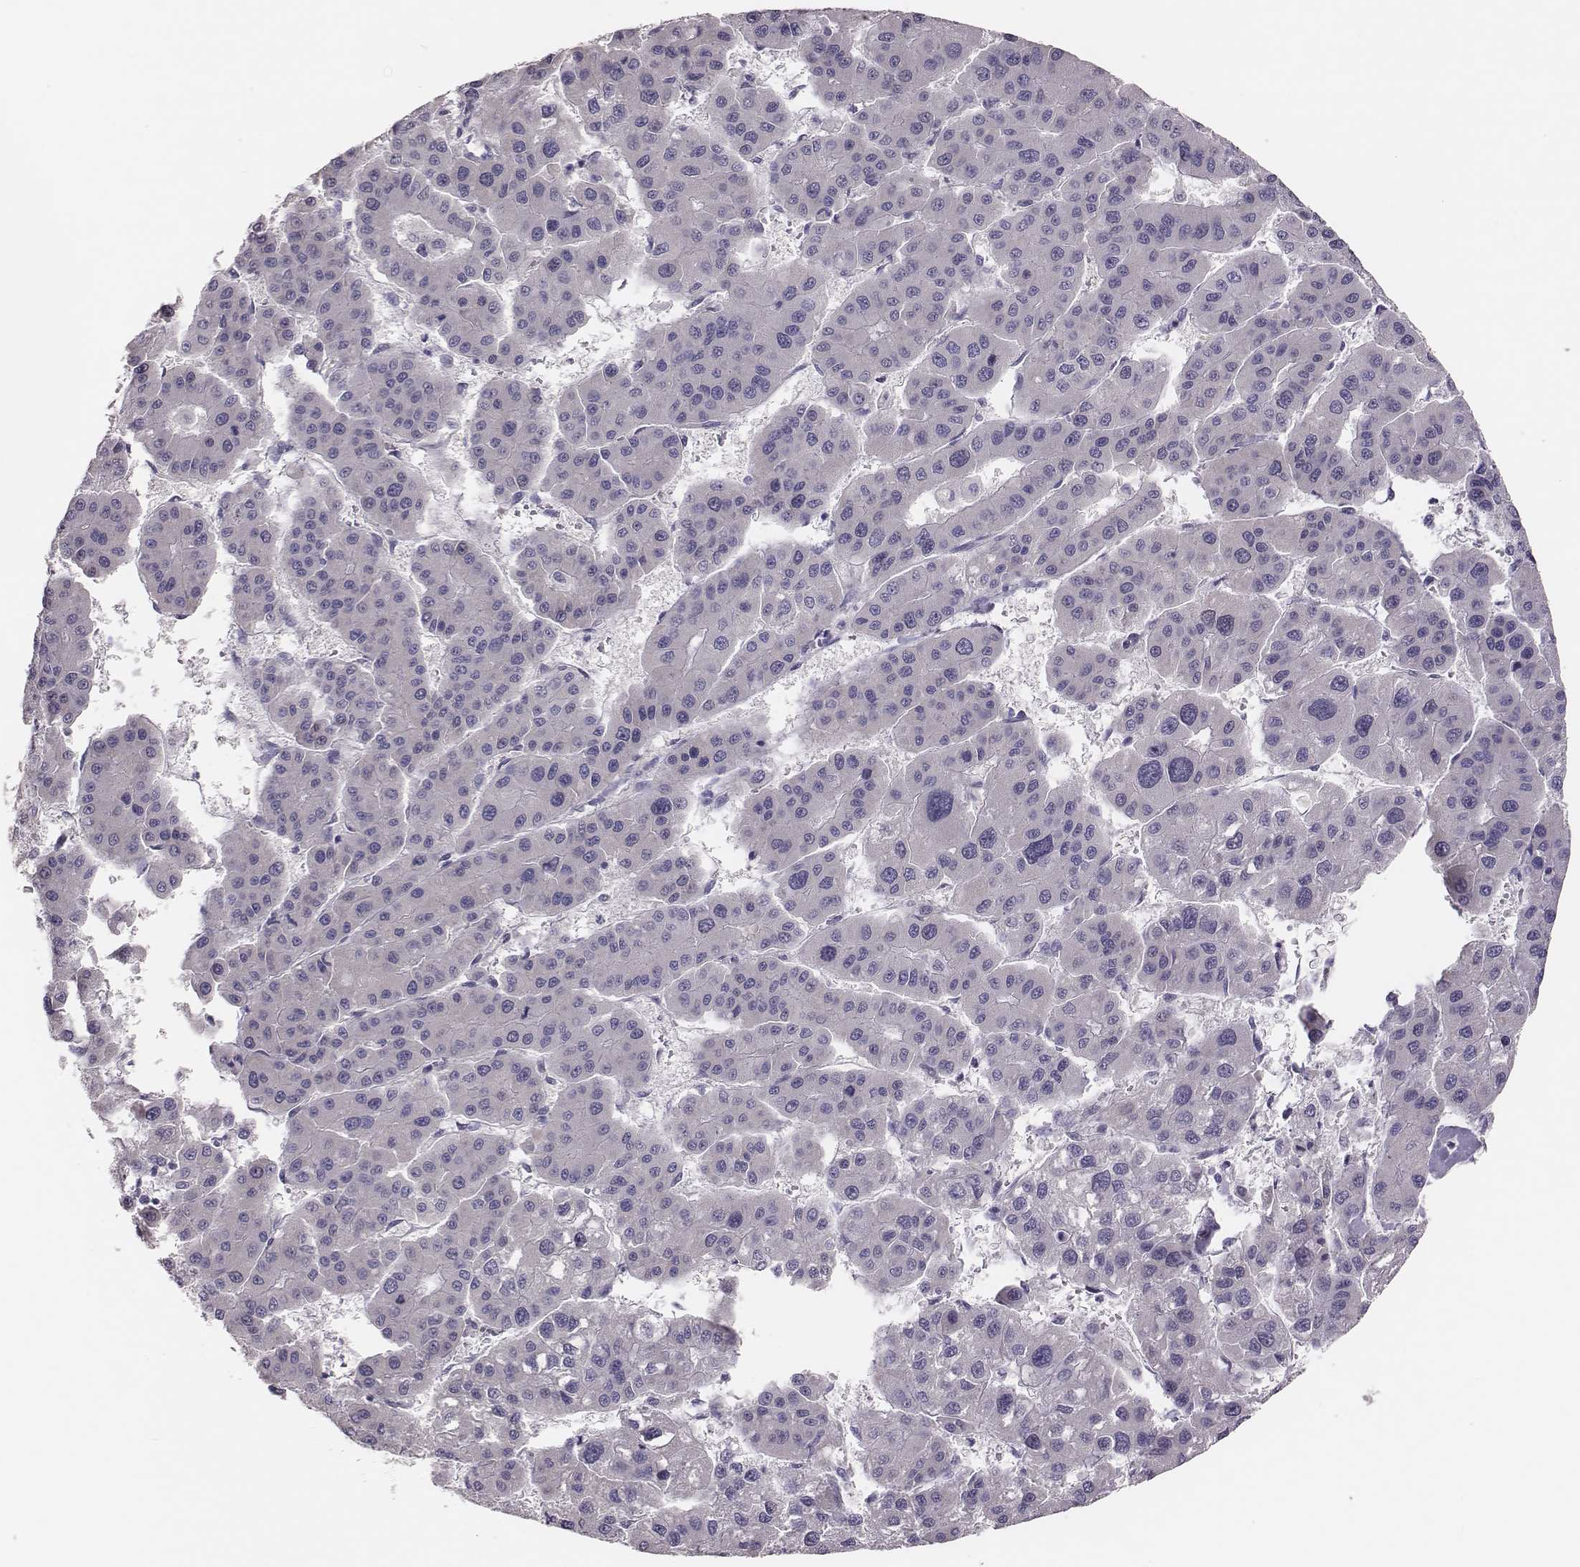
{"staining": {"intensity": "negative", "quantity": "none", "location": "none"}, "tissue": "liver cancer", "cell_type": "Tumor cells", "image_type": "cancer", "snomed": [{"axis": "morphology", "description": "Carcinoma, Hepatocellular, NOS"}, {"axis": "topography", "description": "Liver"}], "caption": "Immunohistochemical staining of liver hepatocellular carcinoma demonstrates no significant staining in tumor cells.", "gene": "PBK", "patient": {"sex": "male", "age": 73}}